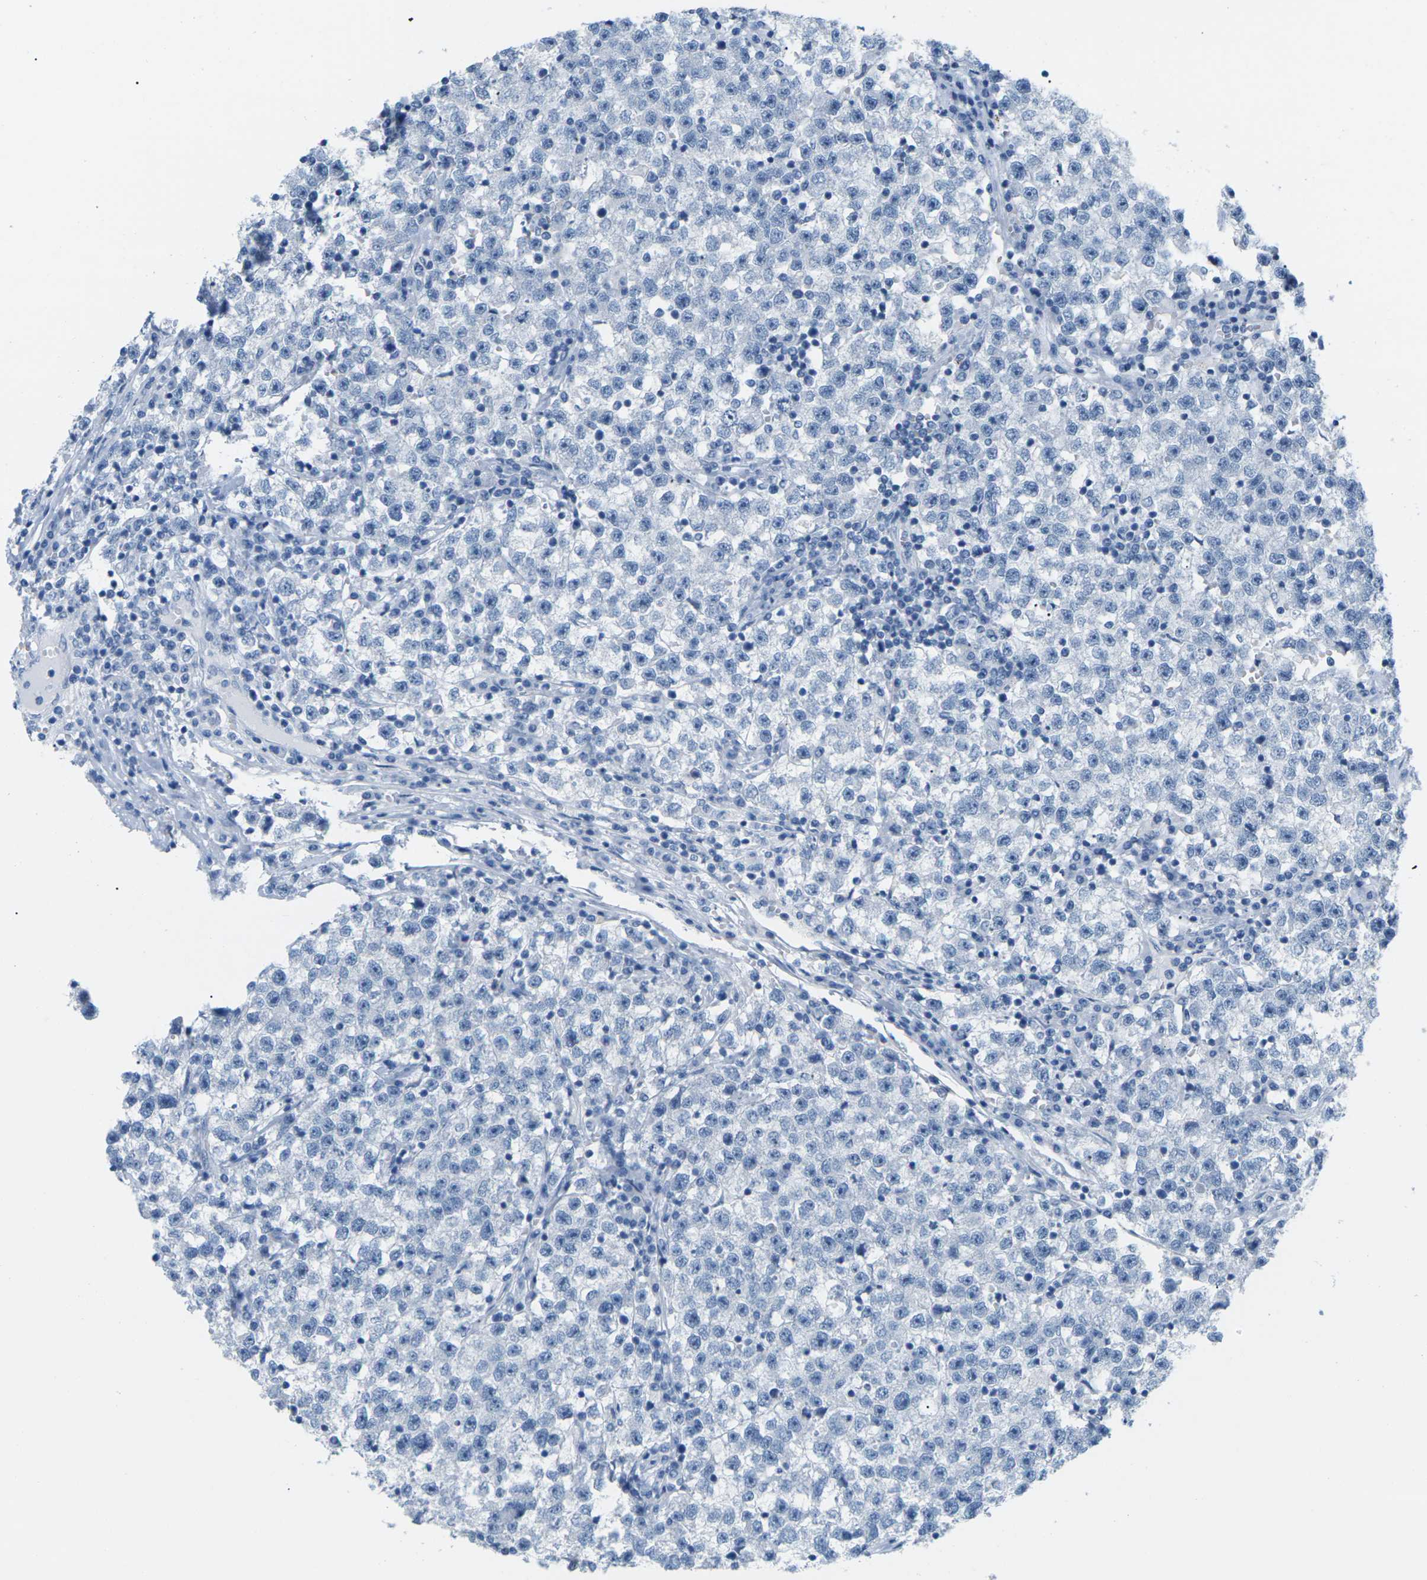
{"staining": {"intensity": "negative", "quantity": "none", "location": "none"}, "tissue": "testis cancer", "cell_type": "Tumor cells", "image_type": "cancer", "snomed": [{"axis": "morphology", "description": "Seminoma, NOS"}, {"axis": "topography", "description": "Testis"}], "caption": "An immunohistochemistry (IHC) image of seminoma (testis) is shown. There is no staining in tumor cells of seminoma (testis).", "gene": "SLC12A1", "patient": {"sex": "male", "age": 22}}